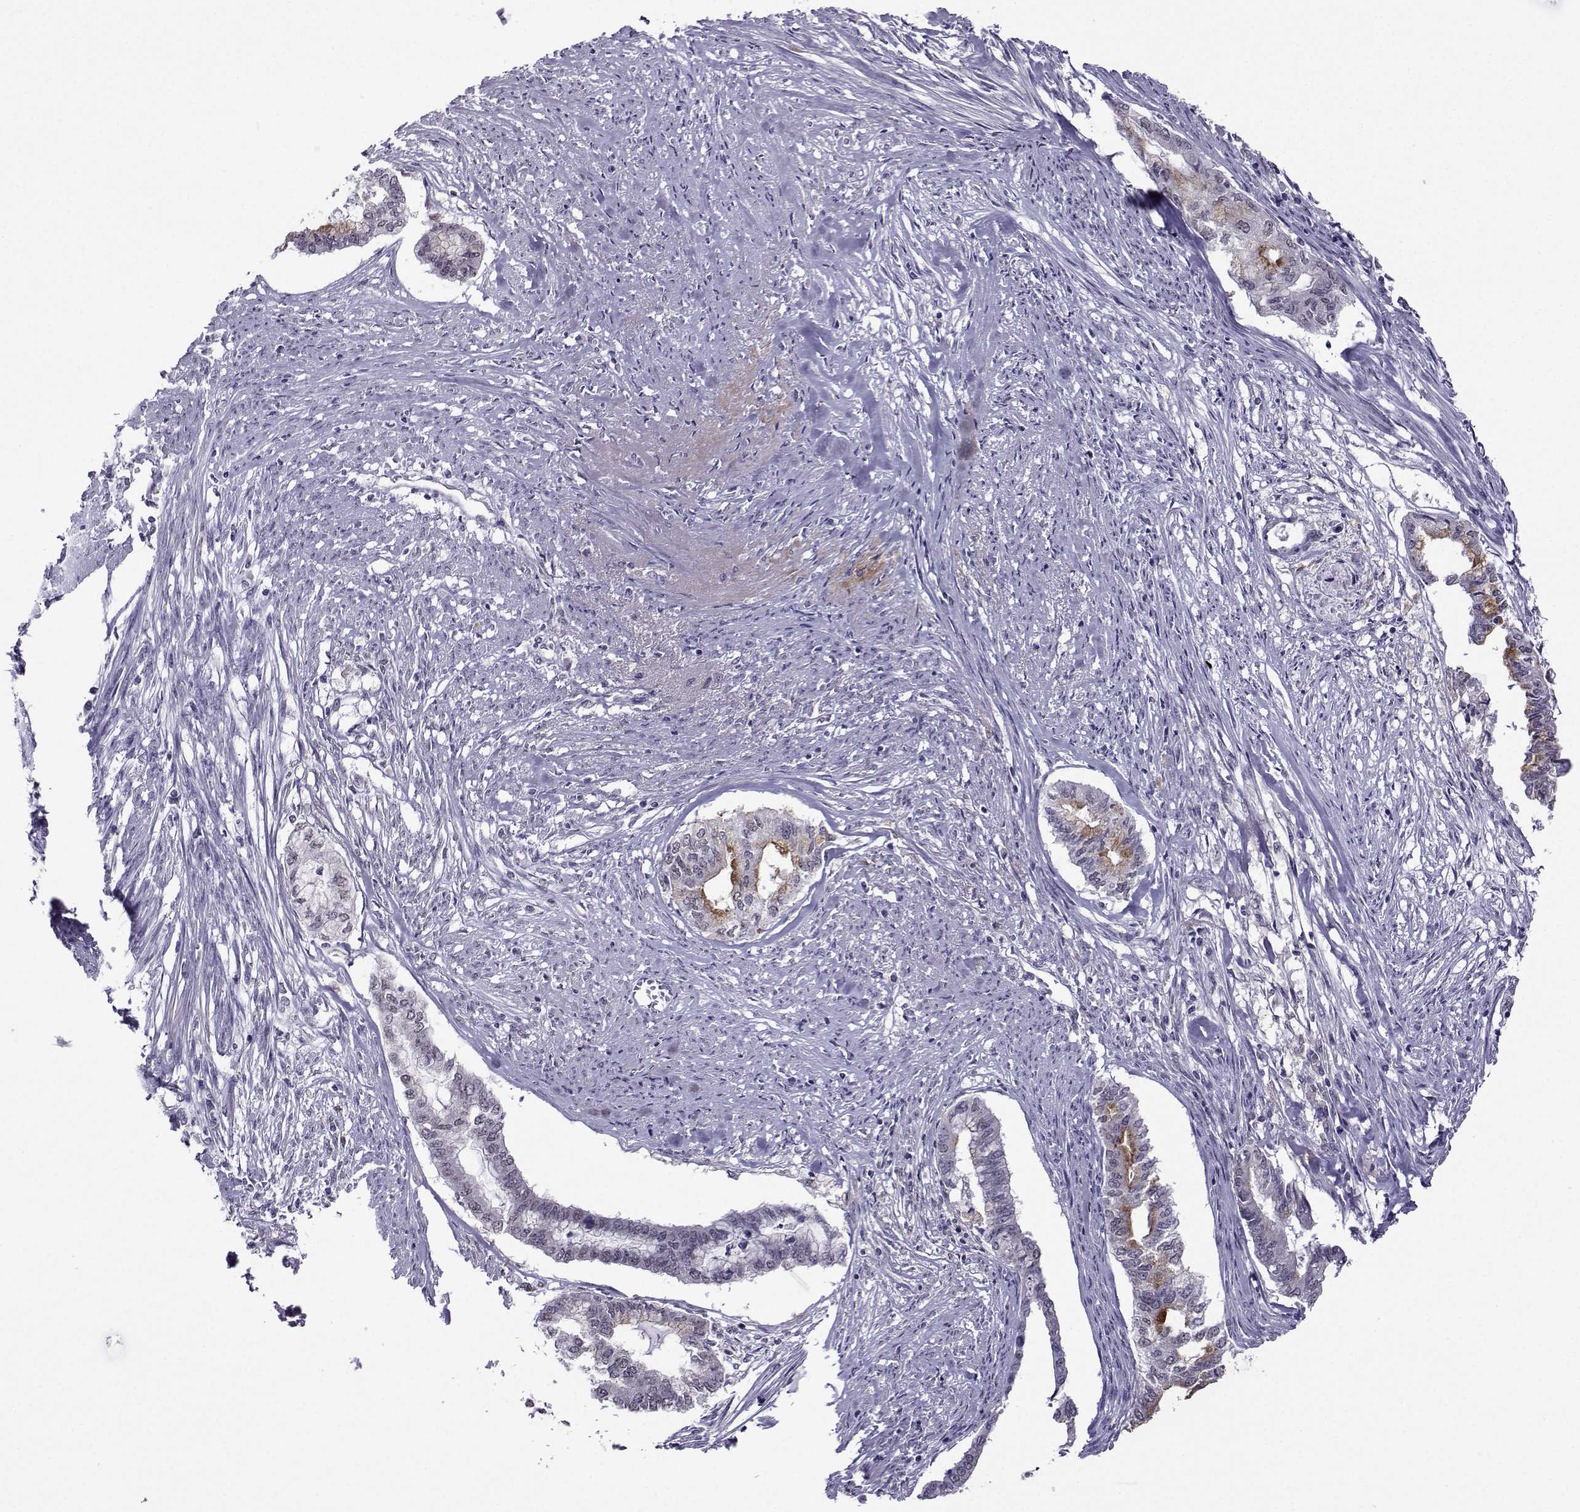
{"staining": {"intensity": "strong", "quantity": "<25%", "location": "cytoplasmic/membranous"}, "tissue": "endometrial cancer", "cell_type": "Tumor cells", "image_type": "cancer", "snomed": [{"axis": "morphology", "description": "Adenocarcinoma, NOS"}, {"axis": "topography", "description": "Endometrium"}], "caption": "Immunohistochemical staining of endometrial cancer (adenocarcinoma) shows strong cytoplasmic/membranous protein expression in about <25% of tumor cells.", "gene": "DDX20", "patient": {"sex": "female", "age": 79}}